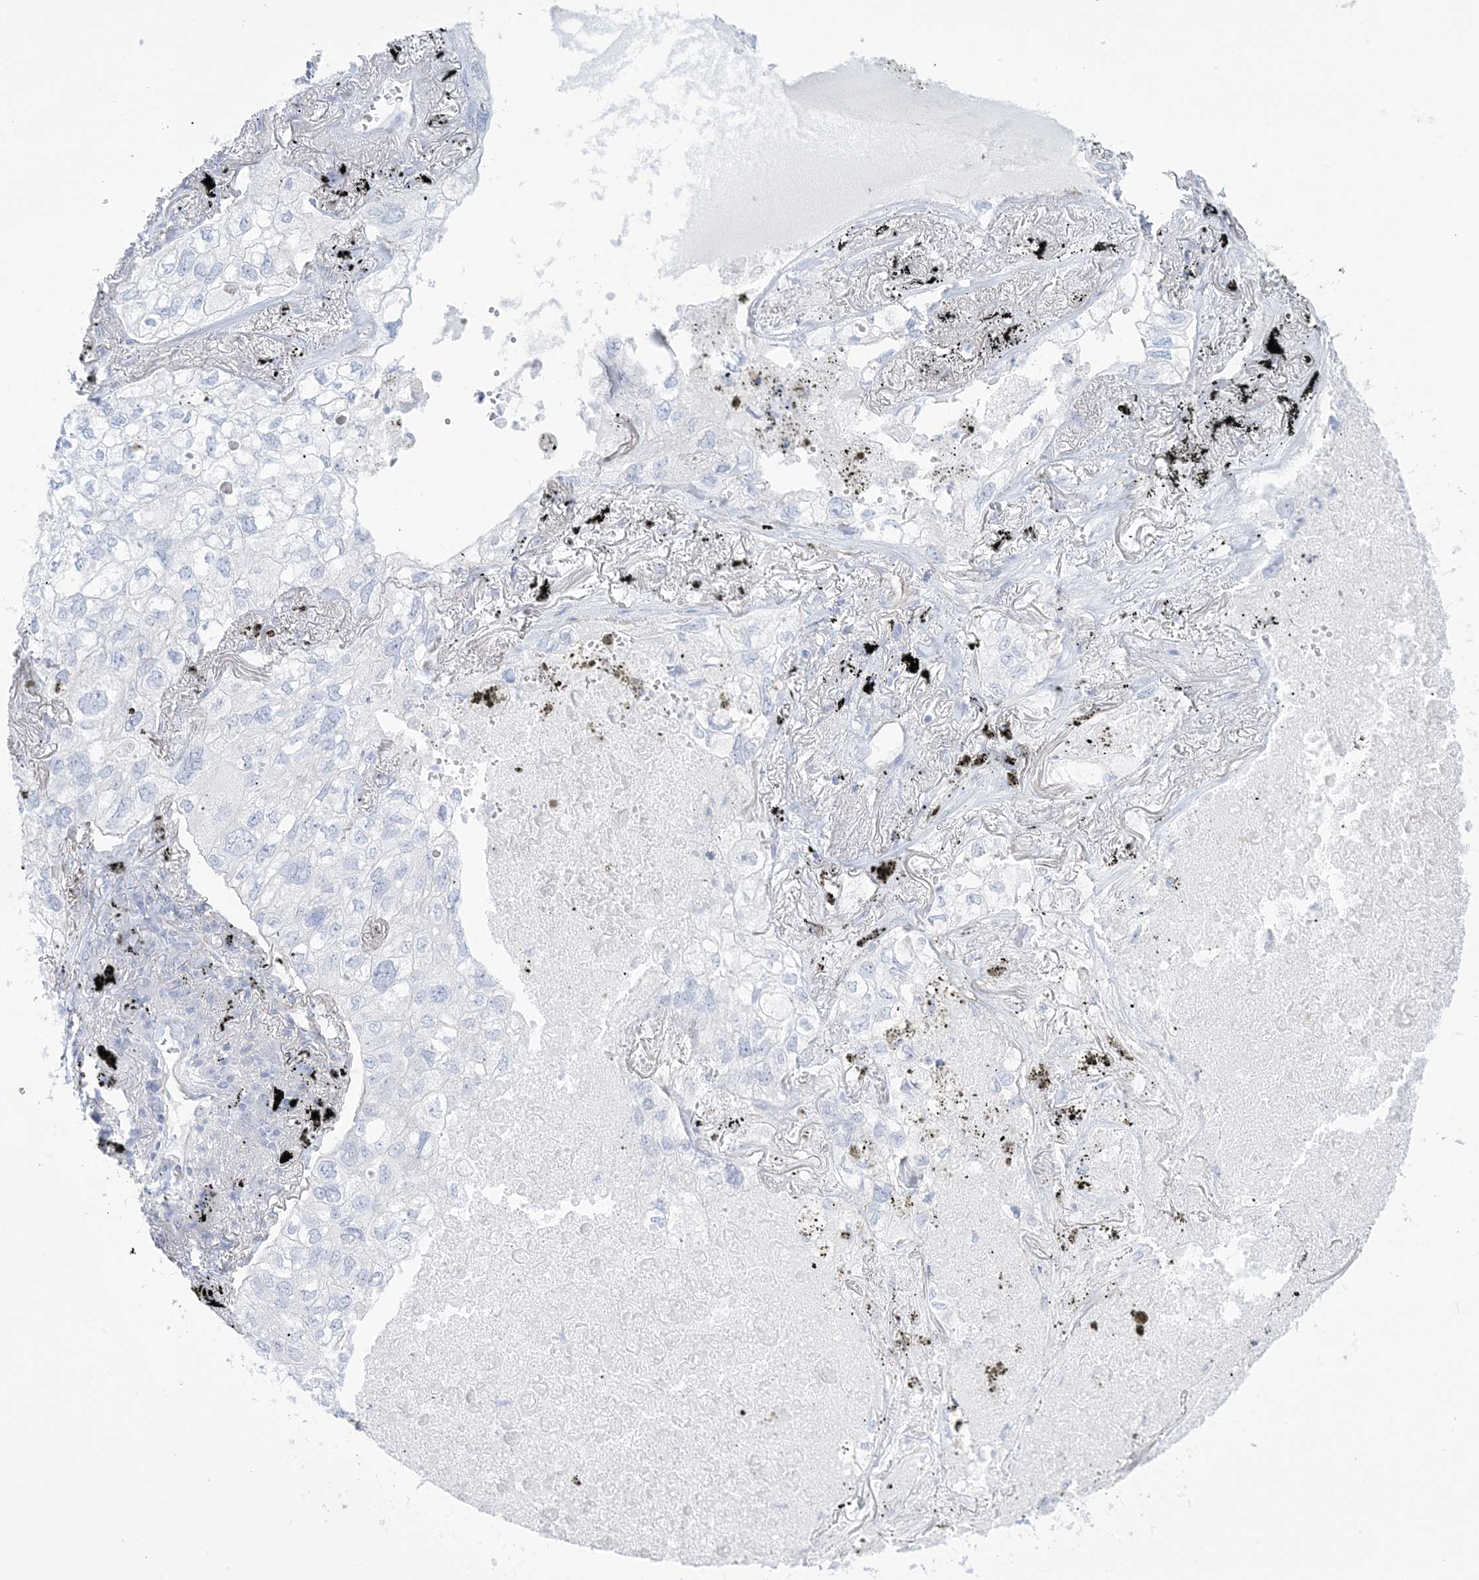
{"staining": {"intensity": "negative", "quantity": "none", "location": "none"}, "tissue": "lung cancer", "cell_type": "Tumor cells", "image_type": "cancer", "snomed": [{"axis": "morphology", "description": "Adenocarcinoma, NOS"}, {"axis": "topography", "description": "Lung"}], "caption": "This is an immunohistochemistry (IHC) histopathology image of adenocarcinoma (lung). There is no staining in tumor cells.", "gene": "AGXT", "patient": {"sex": "male", "age": 65}}